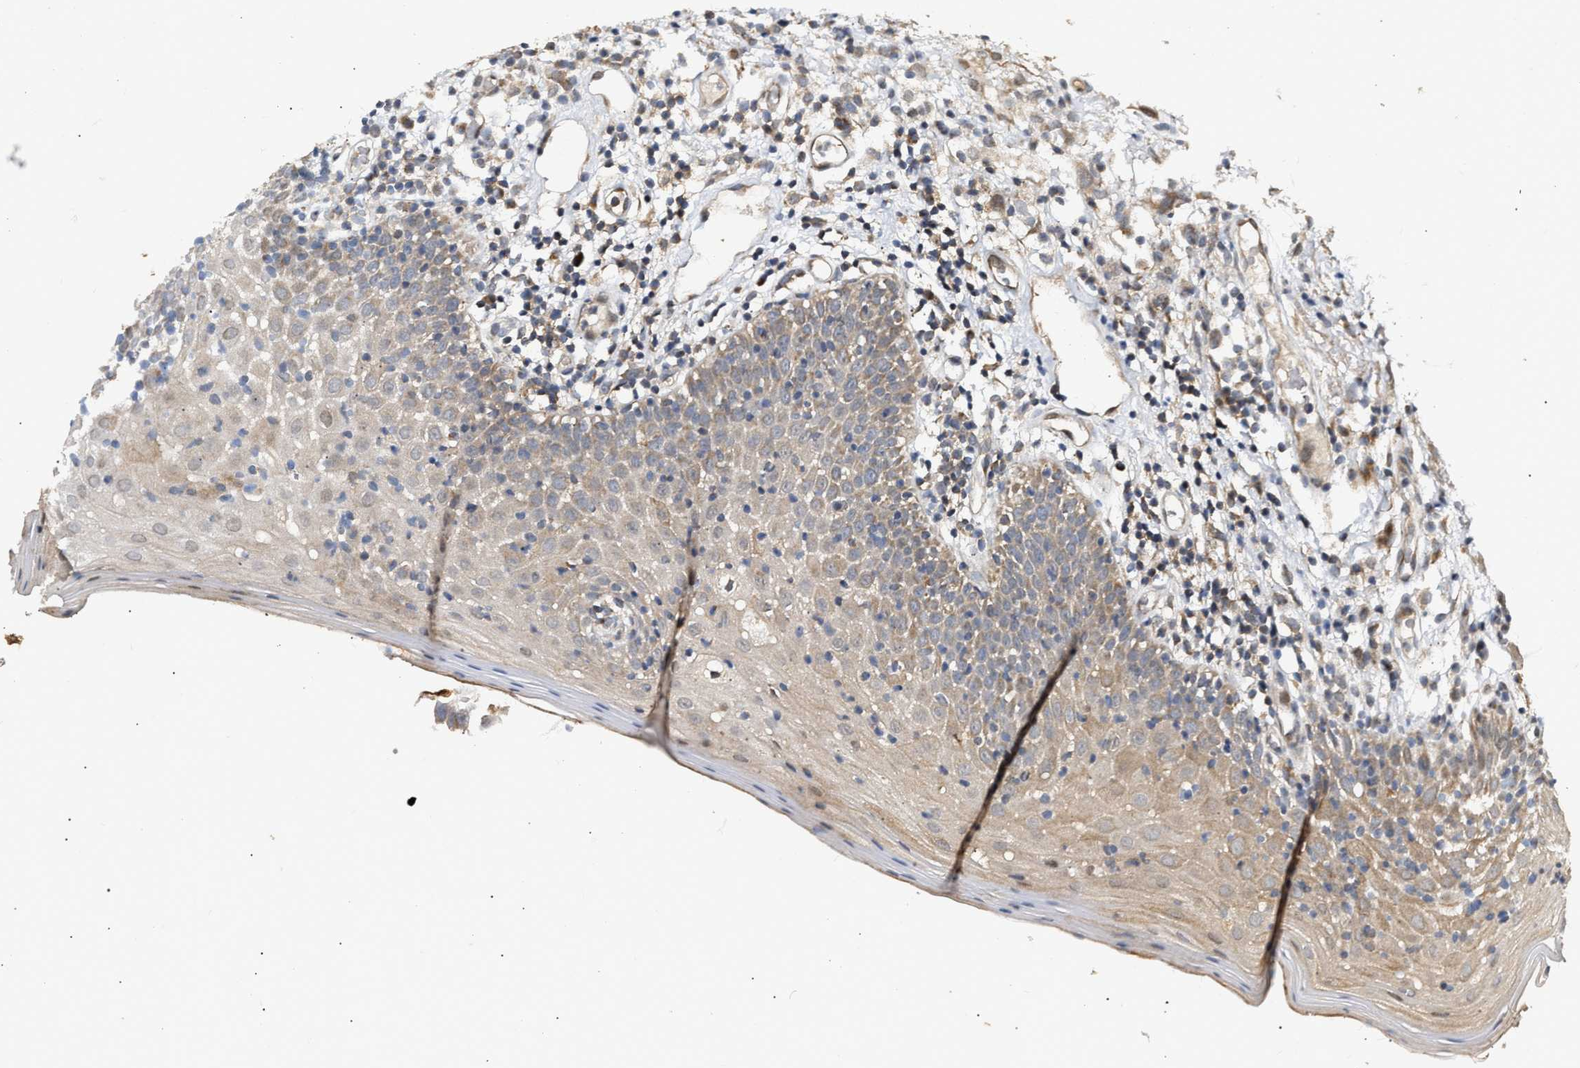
{"staining": {"intensity": "moderate", "quantity": "25%-75%", "location": "cytoplasmic/membranous"}, "tissue": "oral mucosa", "cell_type": "Squamous epithelial cells", "image_type": "normal", "snomed": [{"axis": "morphology", "description": "Normal tissue, NOS"}, {"axis": "morphology", "description": "Squamous cell carcinoma, NOS"}, {"axis": "topography", "description": "Skeletal muscle"}, {"axis": "topography", "description": "Oral tissue"}], "caption": "Protein analysis of benign oral mucosa shows moderate cytoplasmic/membranous expression in about 25%-75% of squamous epithelial cells.", "gene": "EXTL2", "patient": {"sex": "male", "age": 71}}